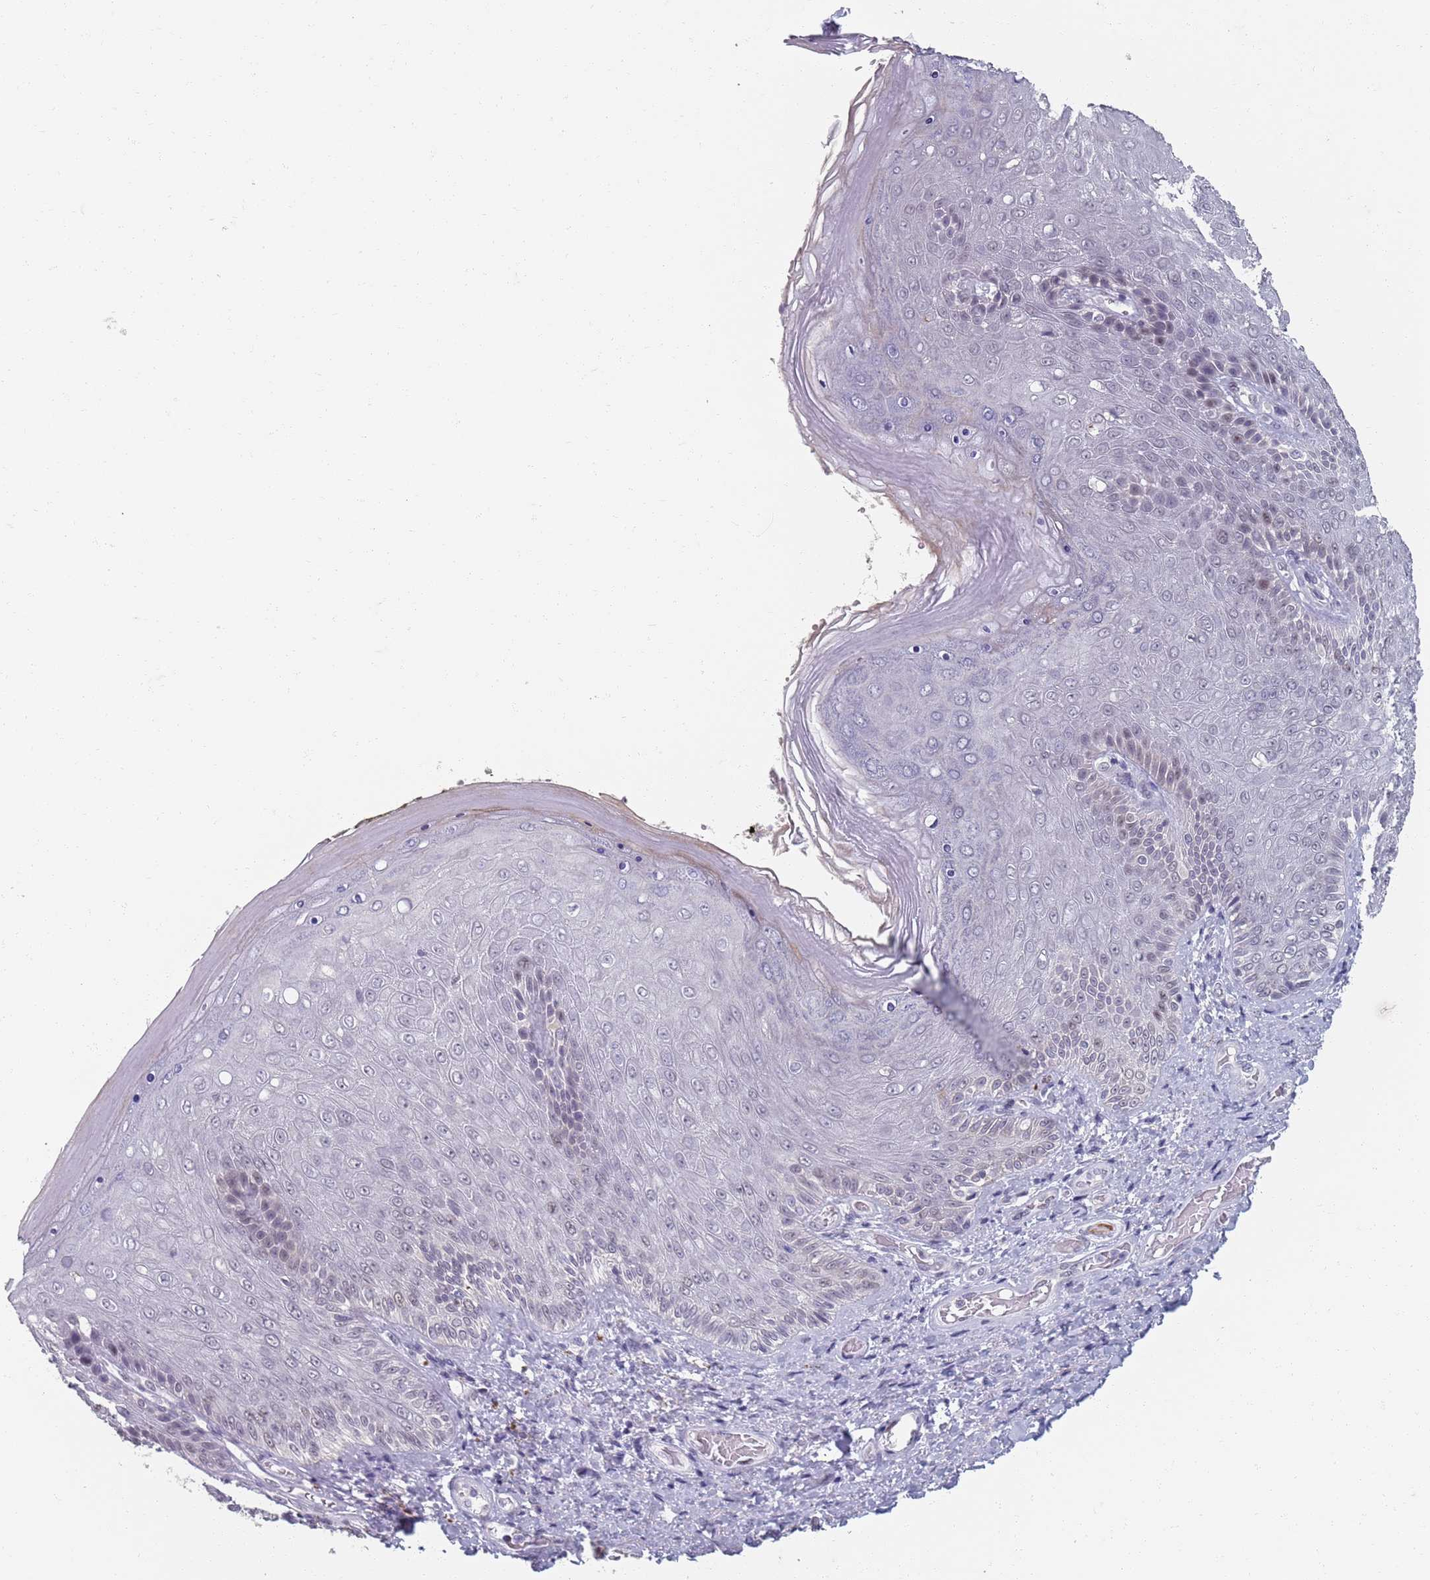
{"staining": {"intensity": "moderate", "quantity": "25%-75%", "location": "nuclear"}, "tissue": "skin", "cell_type": "Epidermal cells", "image_type": "normal", "snomed": [{"axis": "morphology", "description": "Normal tissue, NOS"}, {"axis": "topography", "description": "Anal"}], "caption": "A high-resolution image shows immunohistochemistry staining of benign skin, which demonstrates moderate nuclear staining in approximately 25%-75% of epidermal cells. The staining was performed using DAB to visualize the protein expression in brown, while the nuclei were stained in blue with hematoxylin (Magnification: 20x).", "gene": "SAMD1", "patient": {"sex": "female", "age": 89}}